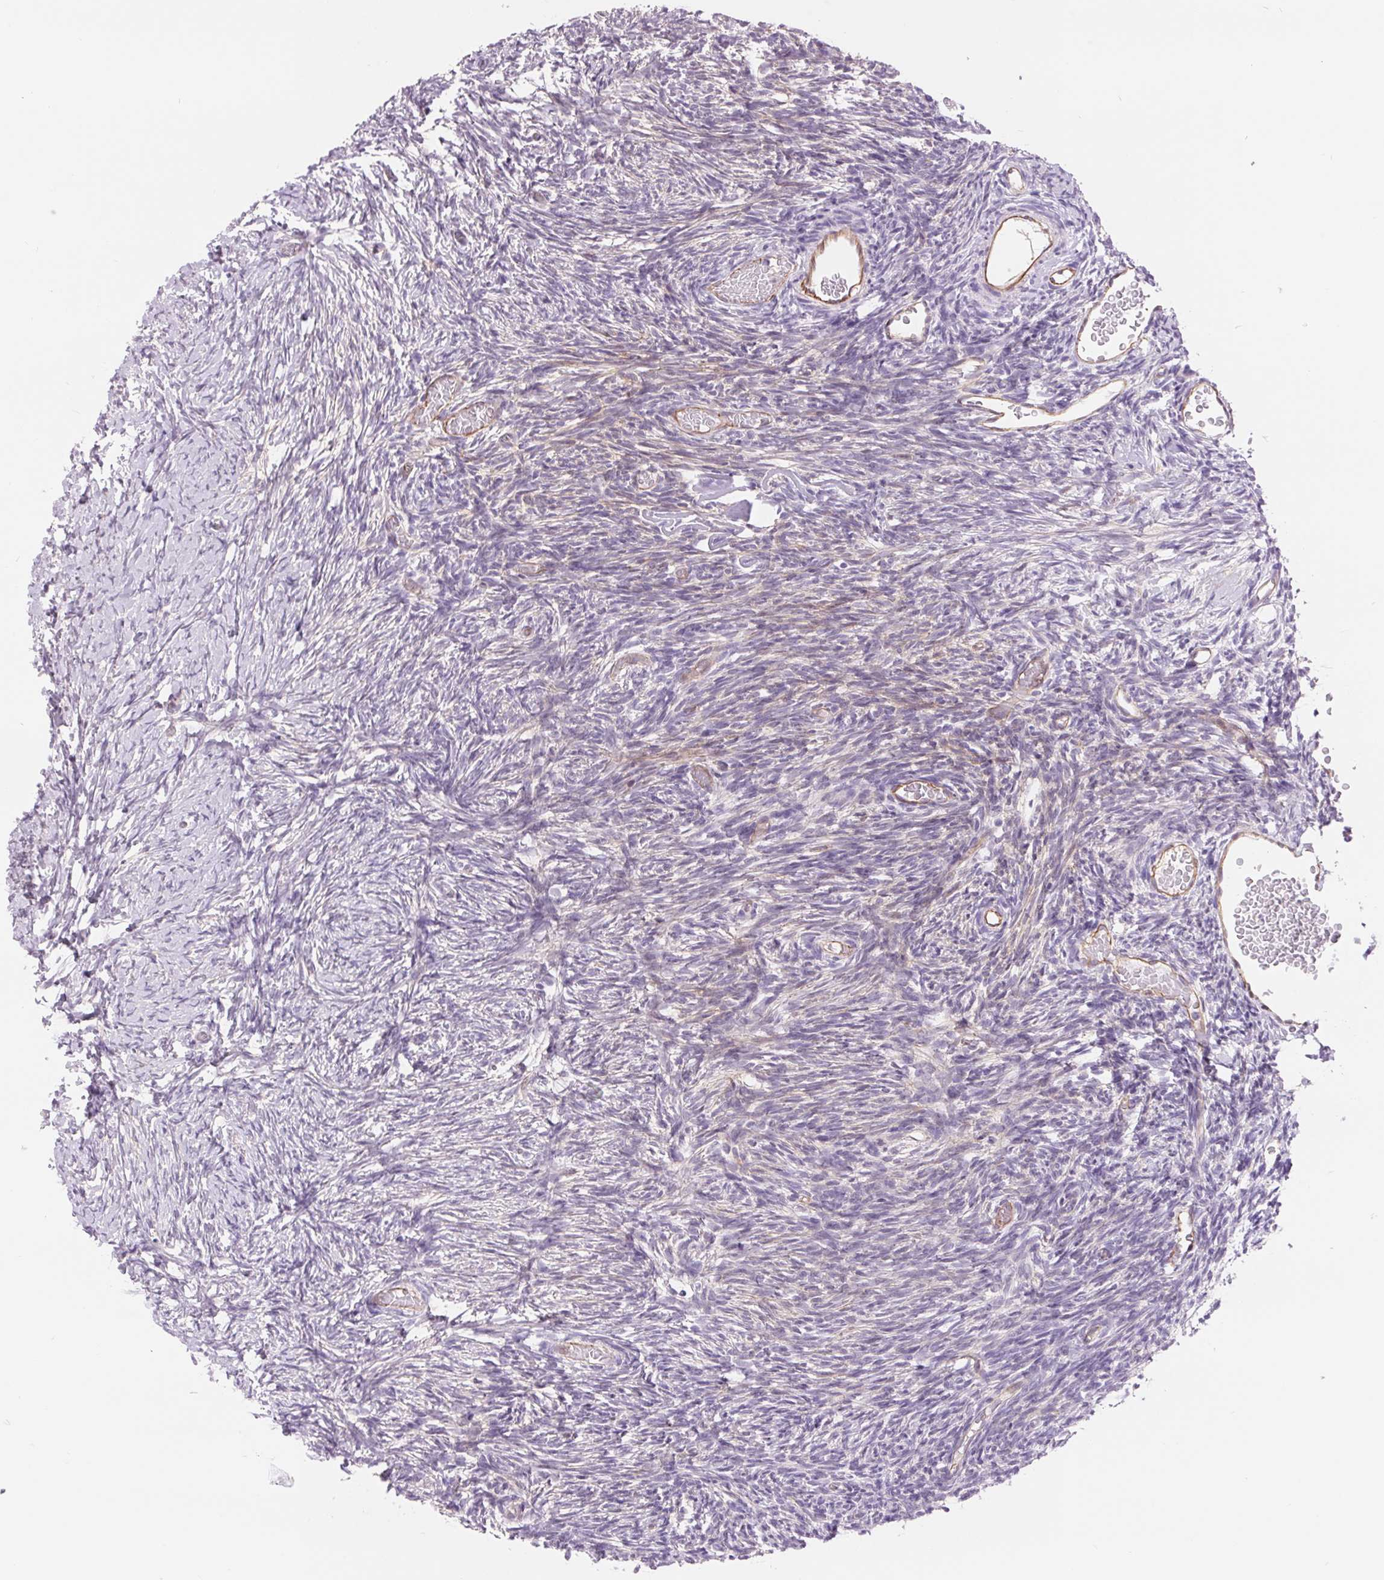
{"staining": {"intensity": "negative", "quantity": "none", "location": "none"}, "tissue": "ovary", "cell_type": "Follicle cells", "image_type": "normal", "snomed": [{"axis": "morphology", "description": "Normal tissue, NOS"}, {"axis": "topography", "description": "Ovary"}], "caption": "This is a image of IHC staining of benign ovary, which shows no staining in follicle cells. (Stains: DAB immunohistochemistry with hematoxylin counter stain, Microscopy: brightfield microscopy at high magnification).", "gene": "DIXDC1", "patient": {"sex": "female", "age": 39}}